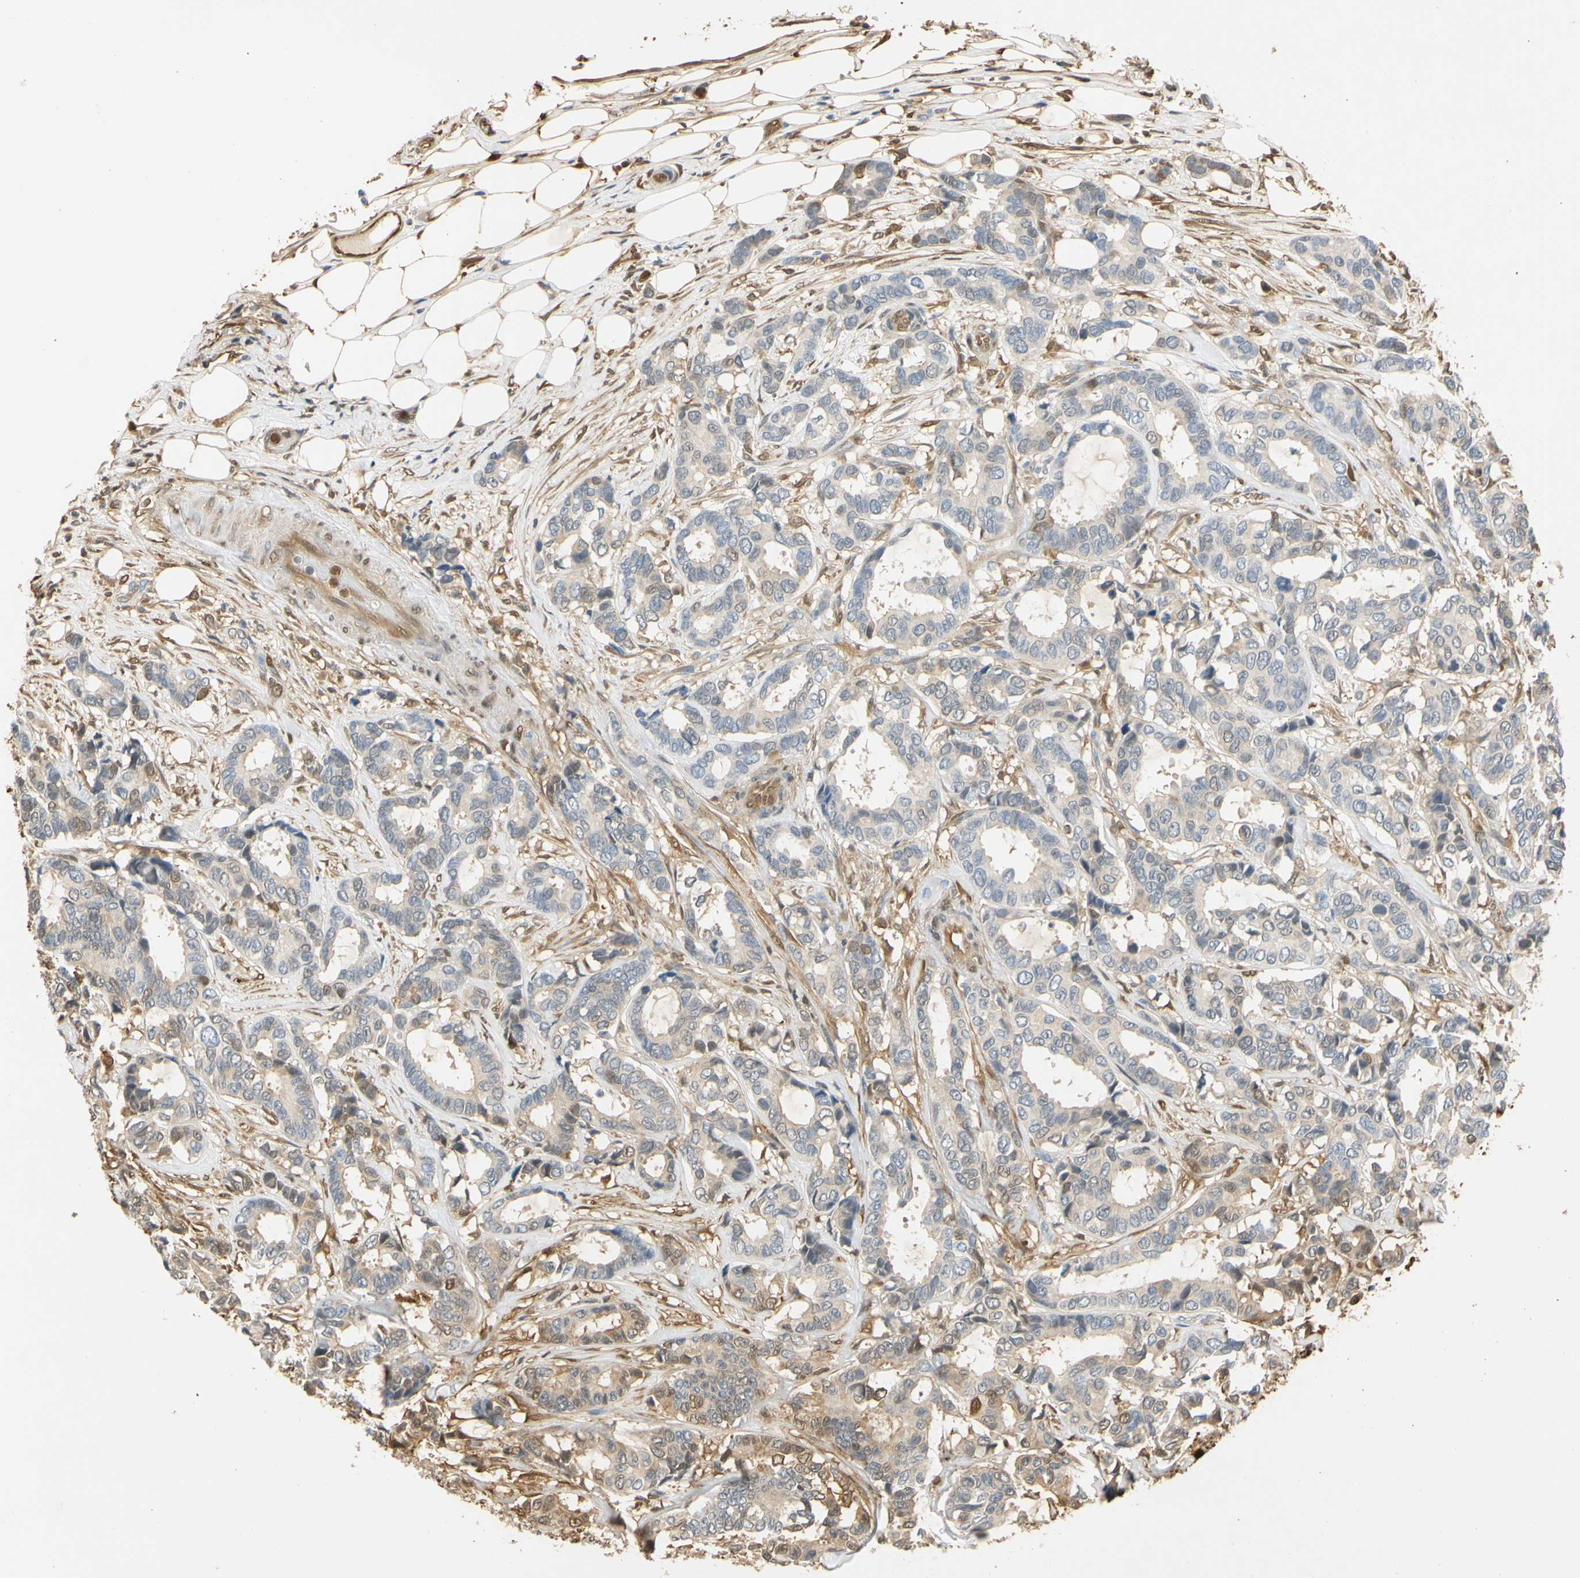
{"staining": {"intensity": "weak", "quantity": "25%-75%", "location": "cytoplasmic/membranous"}, "tissue": "breast cancer", "cell_type": "Tumor cells", "image_type": "cancer", "snomed": [{"axis": "morphology", "description": "Duct carcinoma"}, {"axis": "topography", "description": "Breast"}], "caption": "Immunohistochemical staining of invasive ductal carcinoma (breast) displays low levels of weak cytoplasmic/membranous positivity in about 25%-75% of tumor cells.", "gene": "S100A6", "patient": {"sex": "female", "age": 87}}